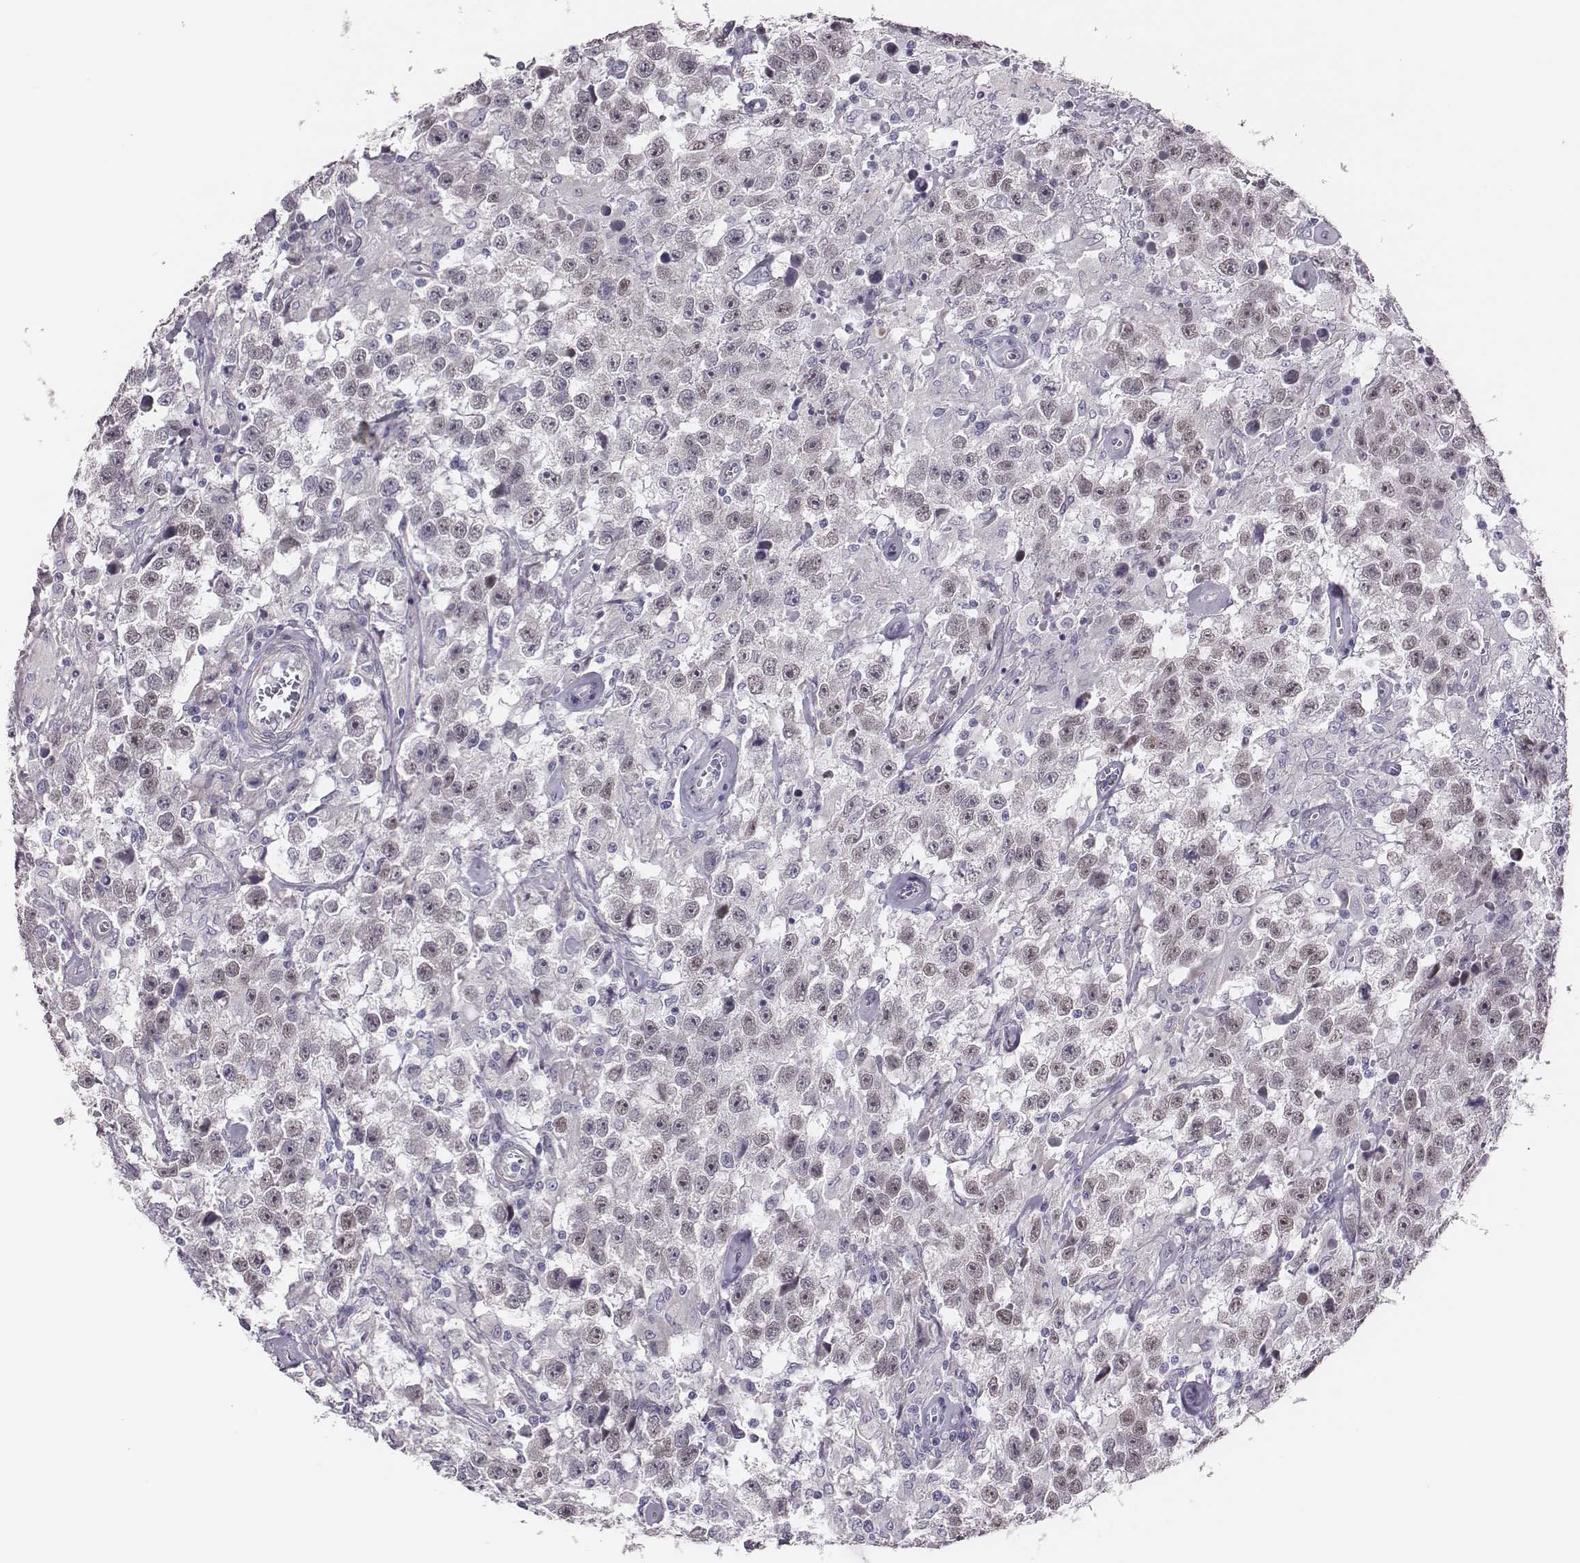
{"staining": {"intensity": "weak", "quantity": ">75%", "location": "nuclear"}, "tissue": "testis cancer", "cell_type": "Tumor cells", "image_type": "cancer", "snomed": [{"axis": "morphology", "description": "Seminoma, NOS"}, {"axis": "topography", "description": "Testis"}], "caption": "Tumor cells display low levels of weak nuclear positivity in approximately >75% of cells in human seminoma (testis).", "gene": "SCML2", "patient": {"sex": "male", "age": 43}}